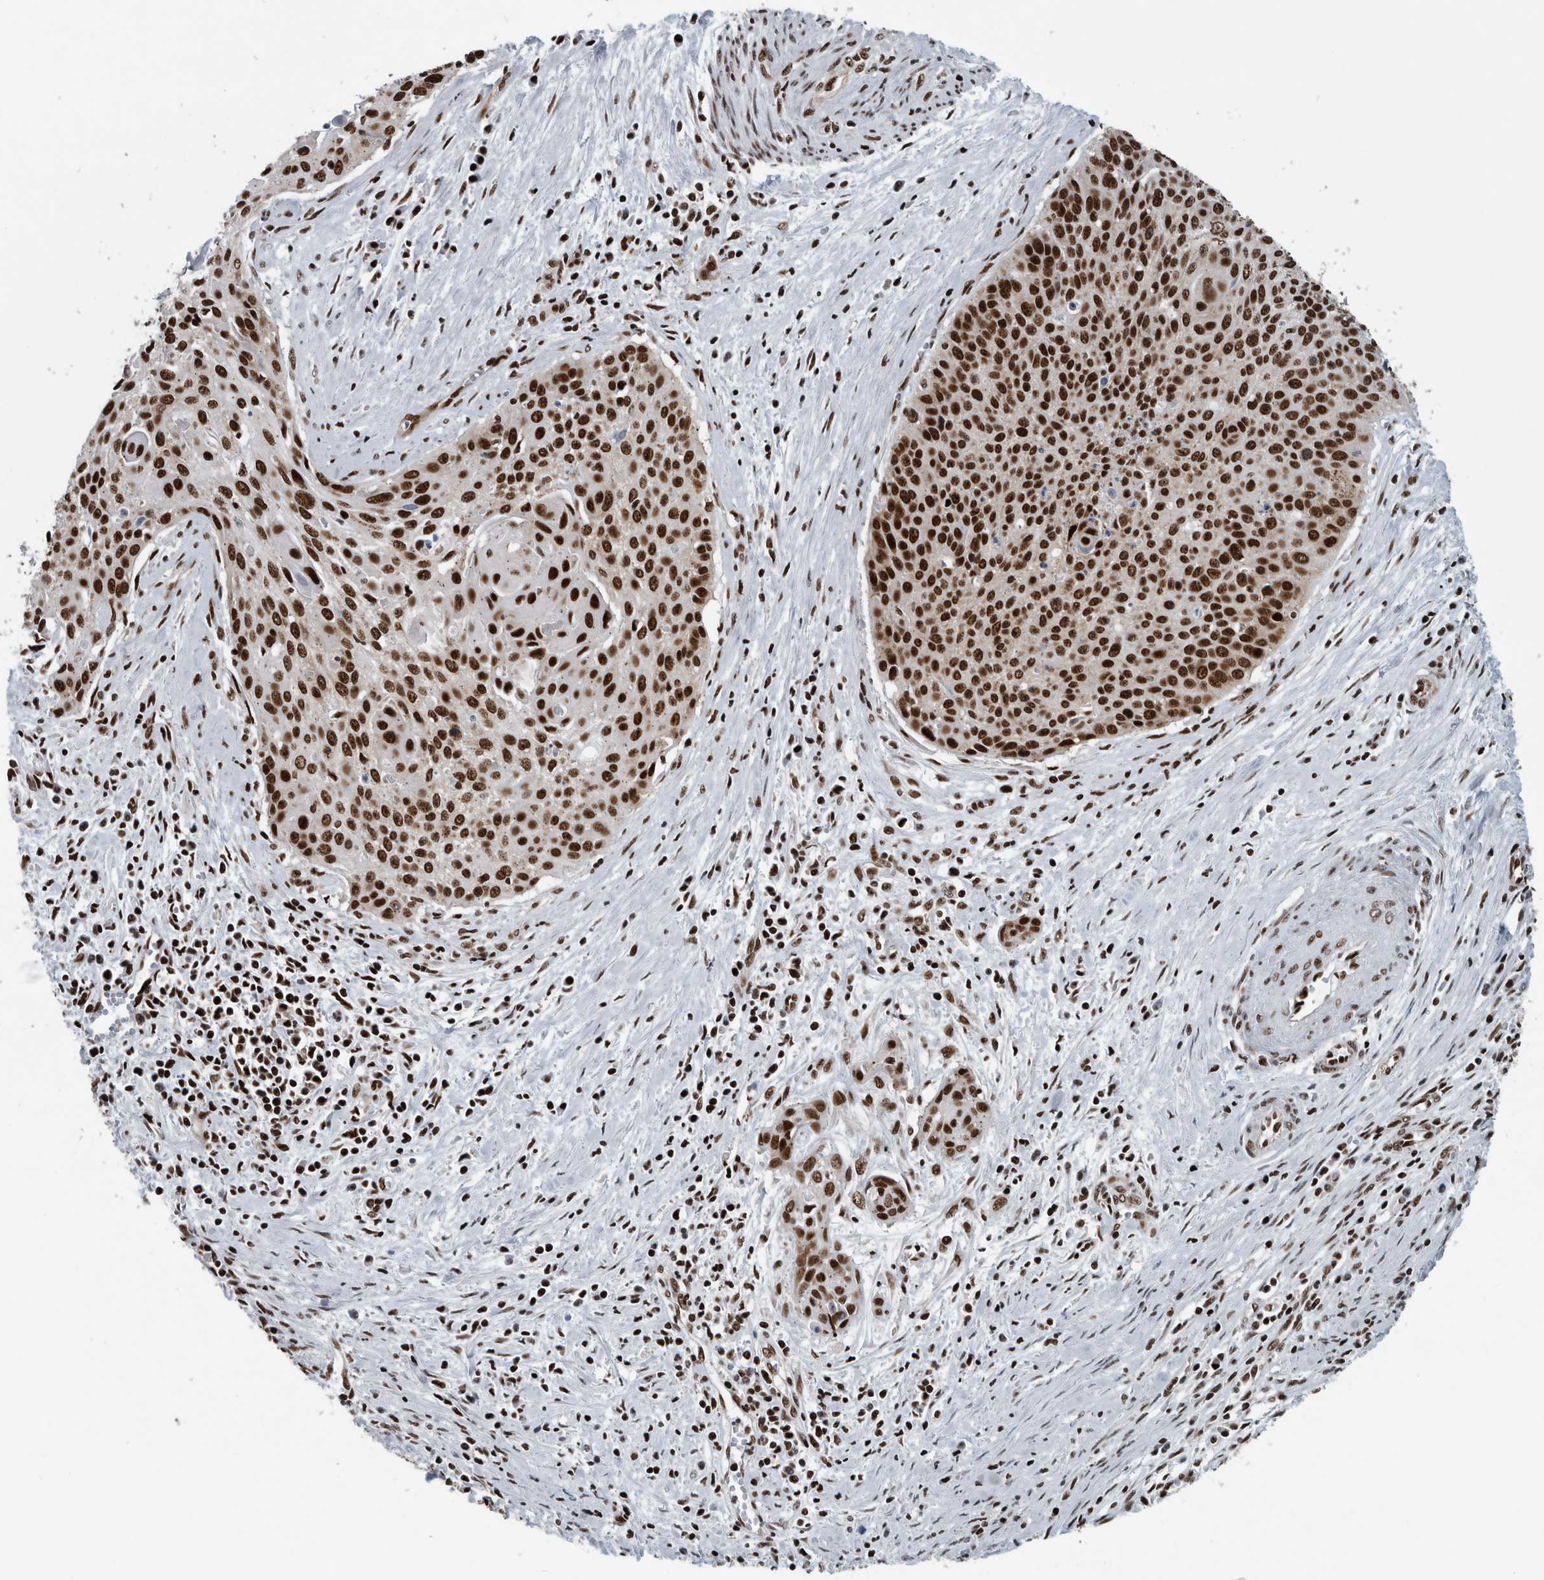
{"staining": {"intensity": "strong", "quantity": ">75%", "location": "nuclear"}, "tissue": "cervical cancer", "cell_type": "Tumor cells", "image_type": "cancer", "snomed": [{"axis": "morphology", "description": "Squamous cell carcinoma, NOS"}, {"axis": "topography", "description": "Cervix"}], "caption": "IHC histopathology image of human cervical cancer (squamous cell carcinoma) stained for a protein (brown), which demonstrates high levels of strong nuclear staining in about >75% of tumor cells.", "gene": "DNMT3A", "patient": {"sex": "female", "age": 55}}